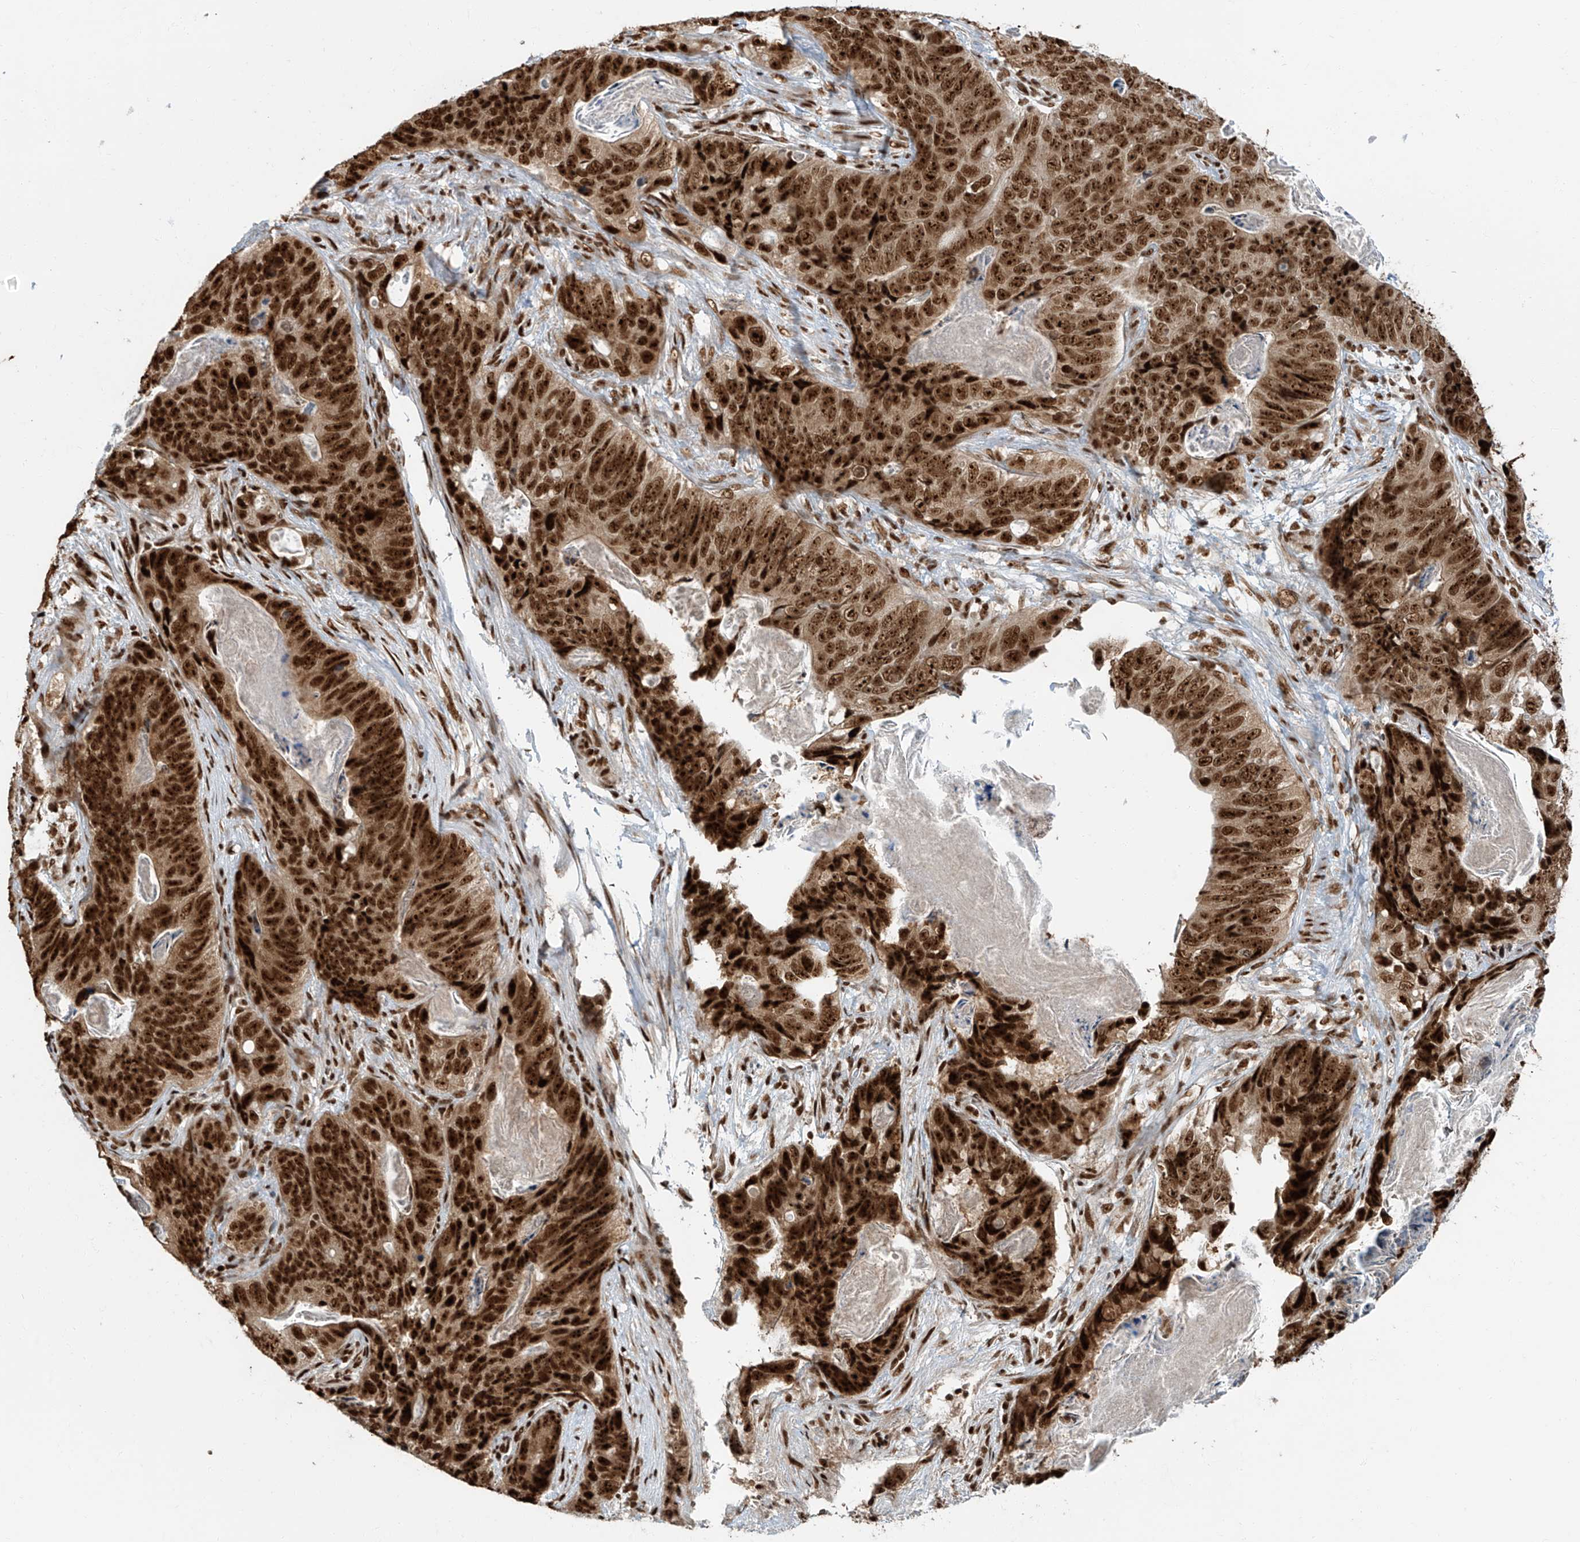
{"staining": {"intensity": "strong", "quantity": ">75%", "location": "nuclear"}, "tissue": "stomach cancer", "cell_type": "Tumor cells", "image_type": "cancer", "snomed": [{"axis": "morphology", "description": "Normal tissue, NOS"}, {"axis": "morphology", "description": "Adenocarcinoma, NOS"}, {"axis": "topography", "description": "Stomach"}], "caption": "Immunohistochemical staining of stomach adenocarcinoma exhibits strong nuclear protein expression in about >75% of tumor cells.", "gene": "FAM193B", "patient": {"sex": "female", "age": 89}}